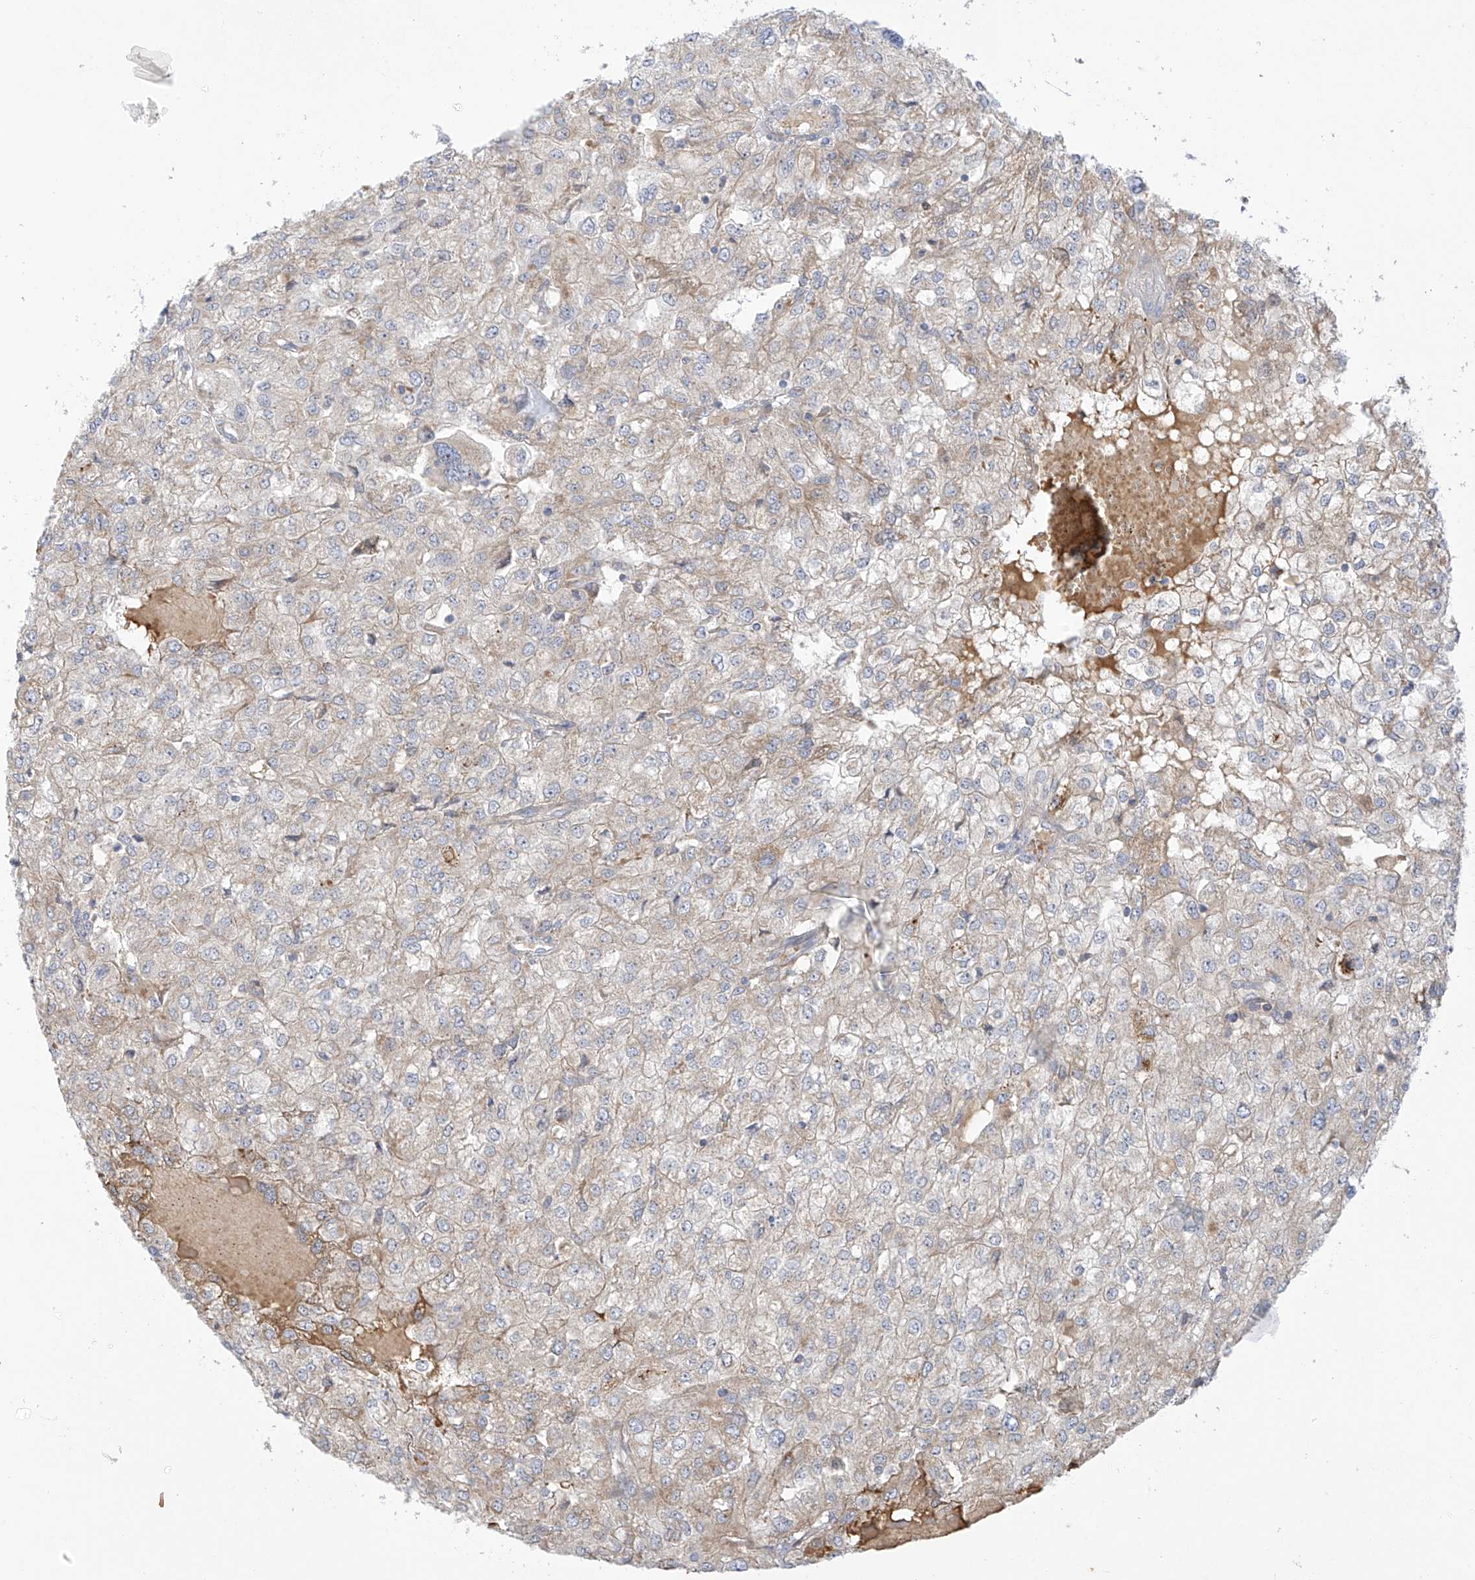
{"staining": {"intensity": "weak", "quantity": "25%-75%", "location": "cytoplasmic/membranous"}, "tissue": "renal cancer", "cell_type": "Tumor cells", "image_type": "cancer", "snomed": [{"axis": "morphology", "description": "Adenocarcinoma, NOS"}, {"axis": "topography", "description": "Kidney"}], "caption": "Renal adenocarcinoma stained with a protein marker shows weak staining in tumor cells.", "gene": "METTL18", "patient": {"sex": "female", "age": 54}}